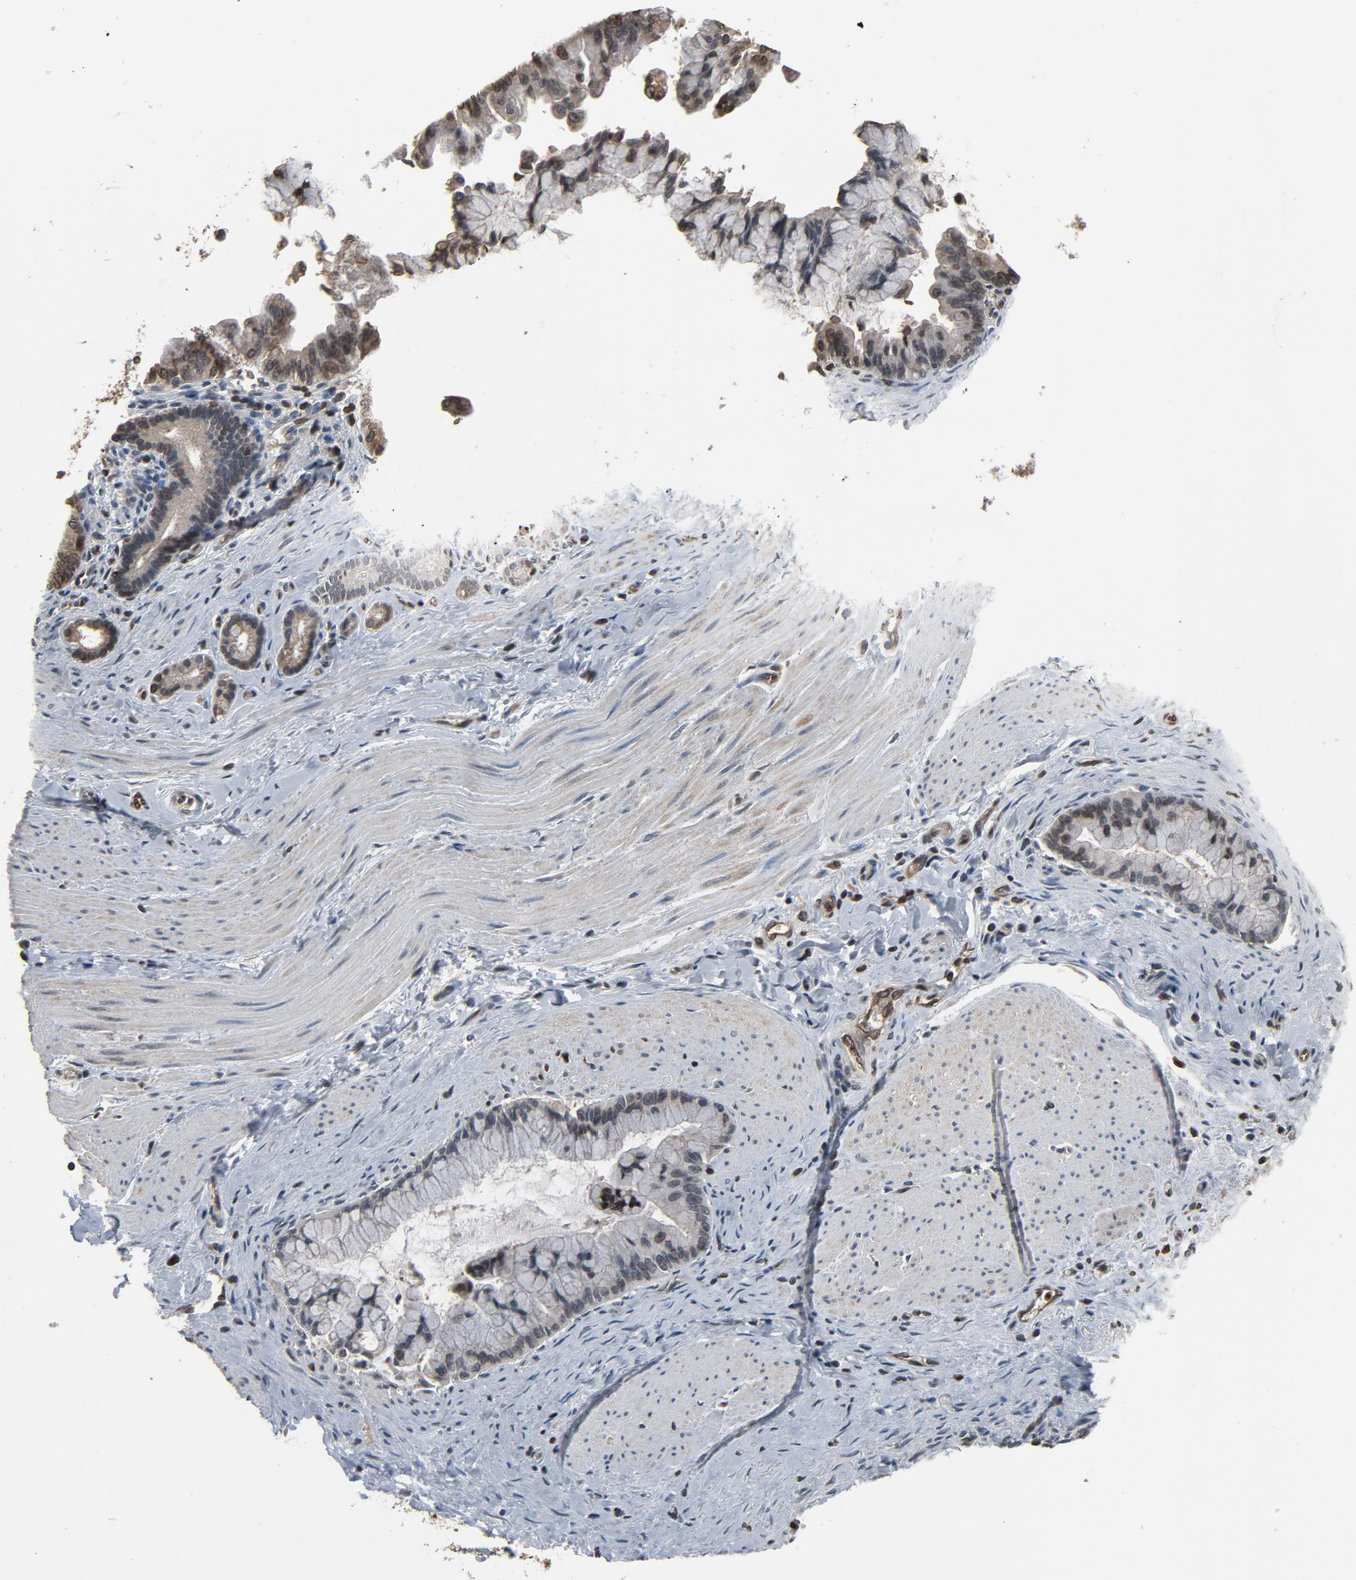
{"staining": {"intensity": "weak", "quantity": "<25%", "location": "nuclear"}, "tissue": "pancreatic cancer", "cell_type": "Tumor cells", "image_type": "cancer", "snomed": [{"axis": "morphology", "description": "Adenocarcinoma, NOS"}, {"axis": "topography", "description": "Pancreas"}], "caption": "This is an IHC photomicrograph of human pancreatic cancer (adenocarcinoma). There is no expression in tumor cells.", "gene": "UBE2D1", "patient": {"sex": "male", "age": 59}}